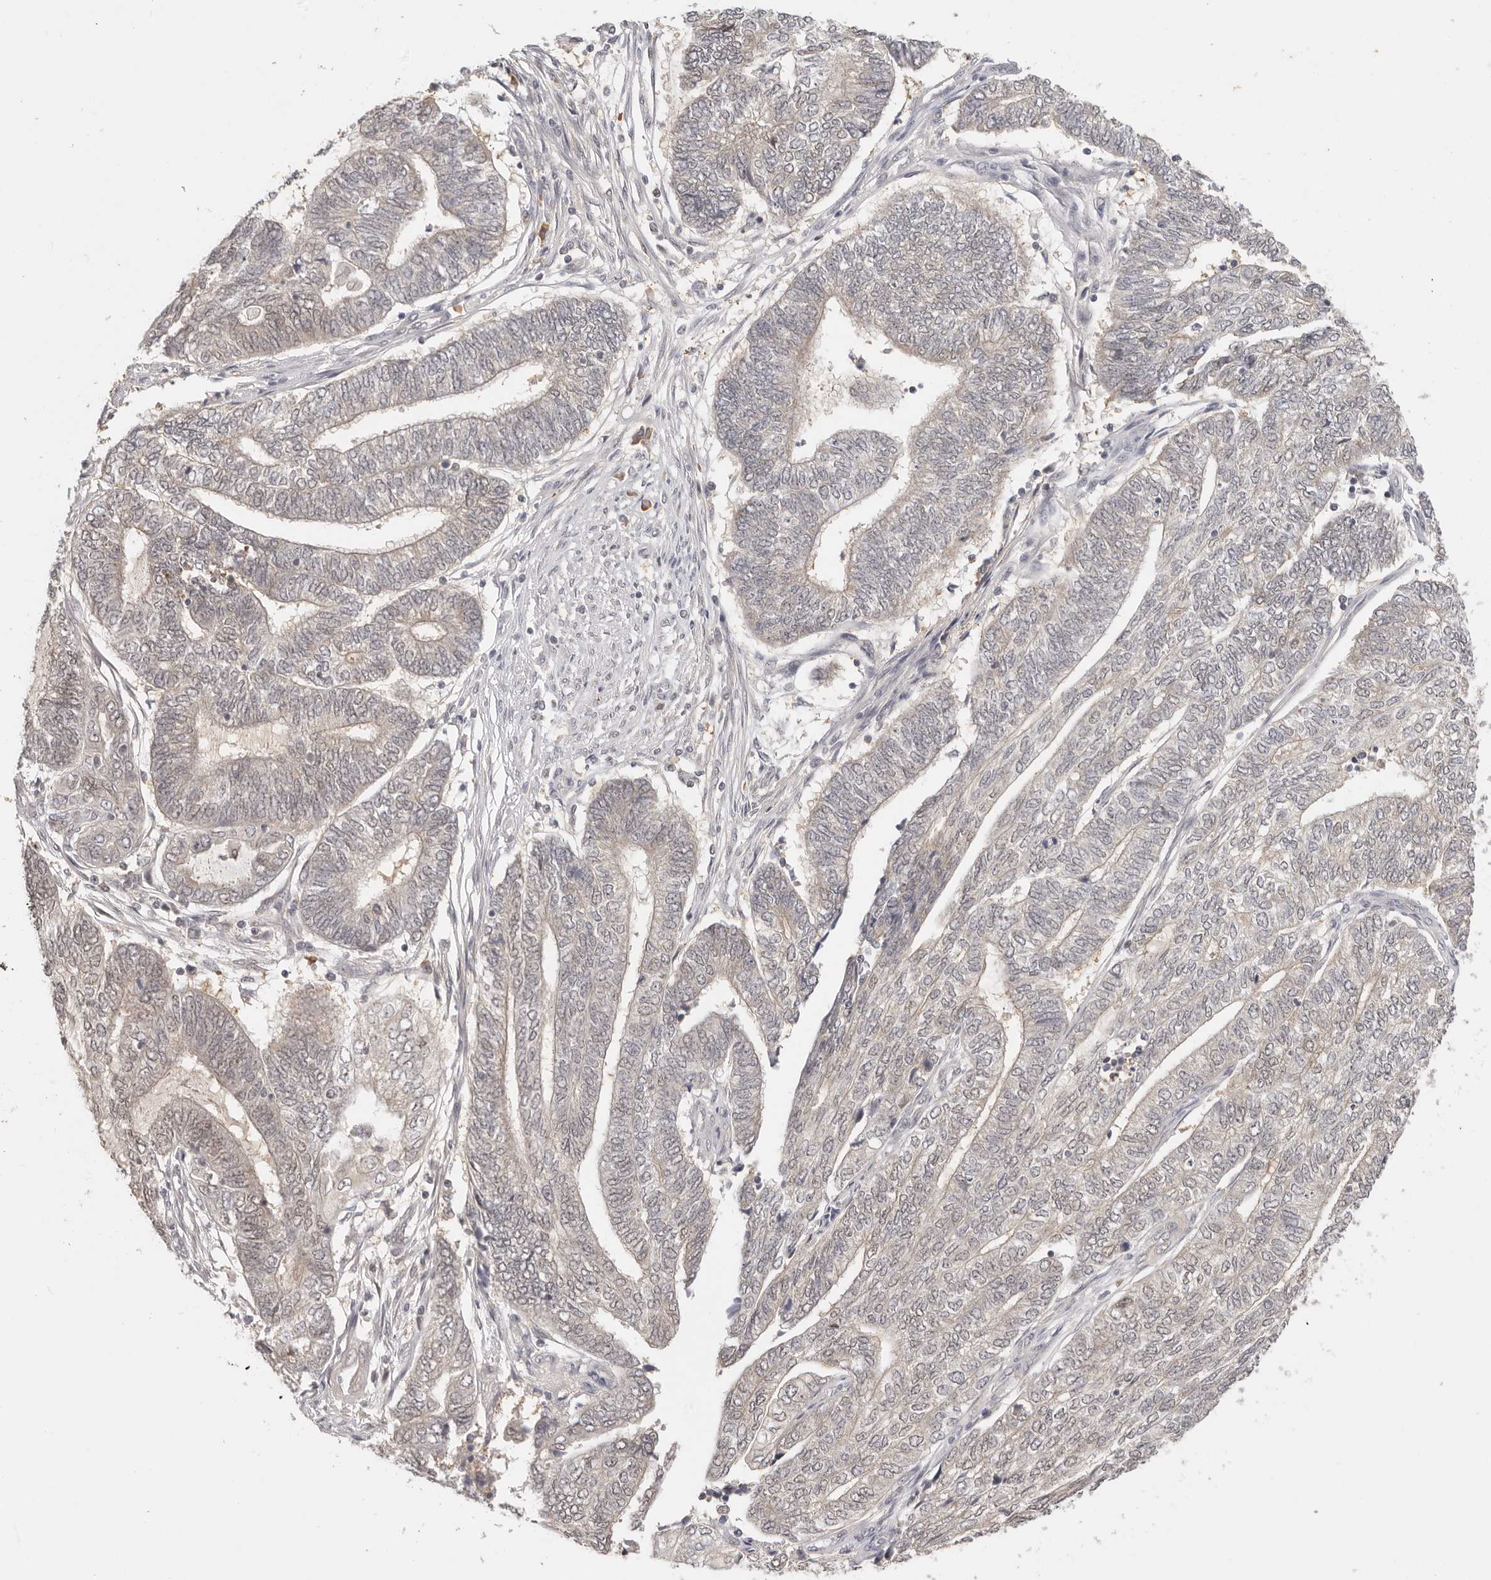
{"staining": {"intensity": "negative", "quantity": "none", "location": "none"}, "tissue": "endometrial cancer", "cell_type": "Tumor cells", "image_type": "cancer", "snomed": [{"axis": "morphology", "description": "Adenocarcinoma, NOS"}, {"axis": "topography", "description": "Uterus"}, {"axis": "topography", "description": "Endometrium"}], "caption": "IHC photomicrograph of neoplastic tissue: endometrial cancer stained with DAB (3,3'-diaminobenzidine) exhibits no significant protein expression in tumor cells.", "gene": "LARP7", "patient": {"sex": "female", "age": 70}}